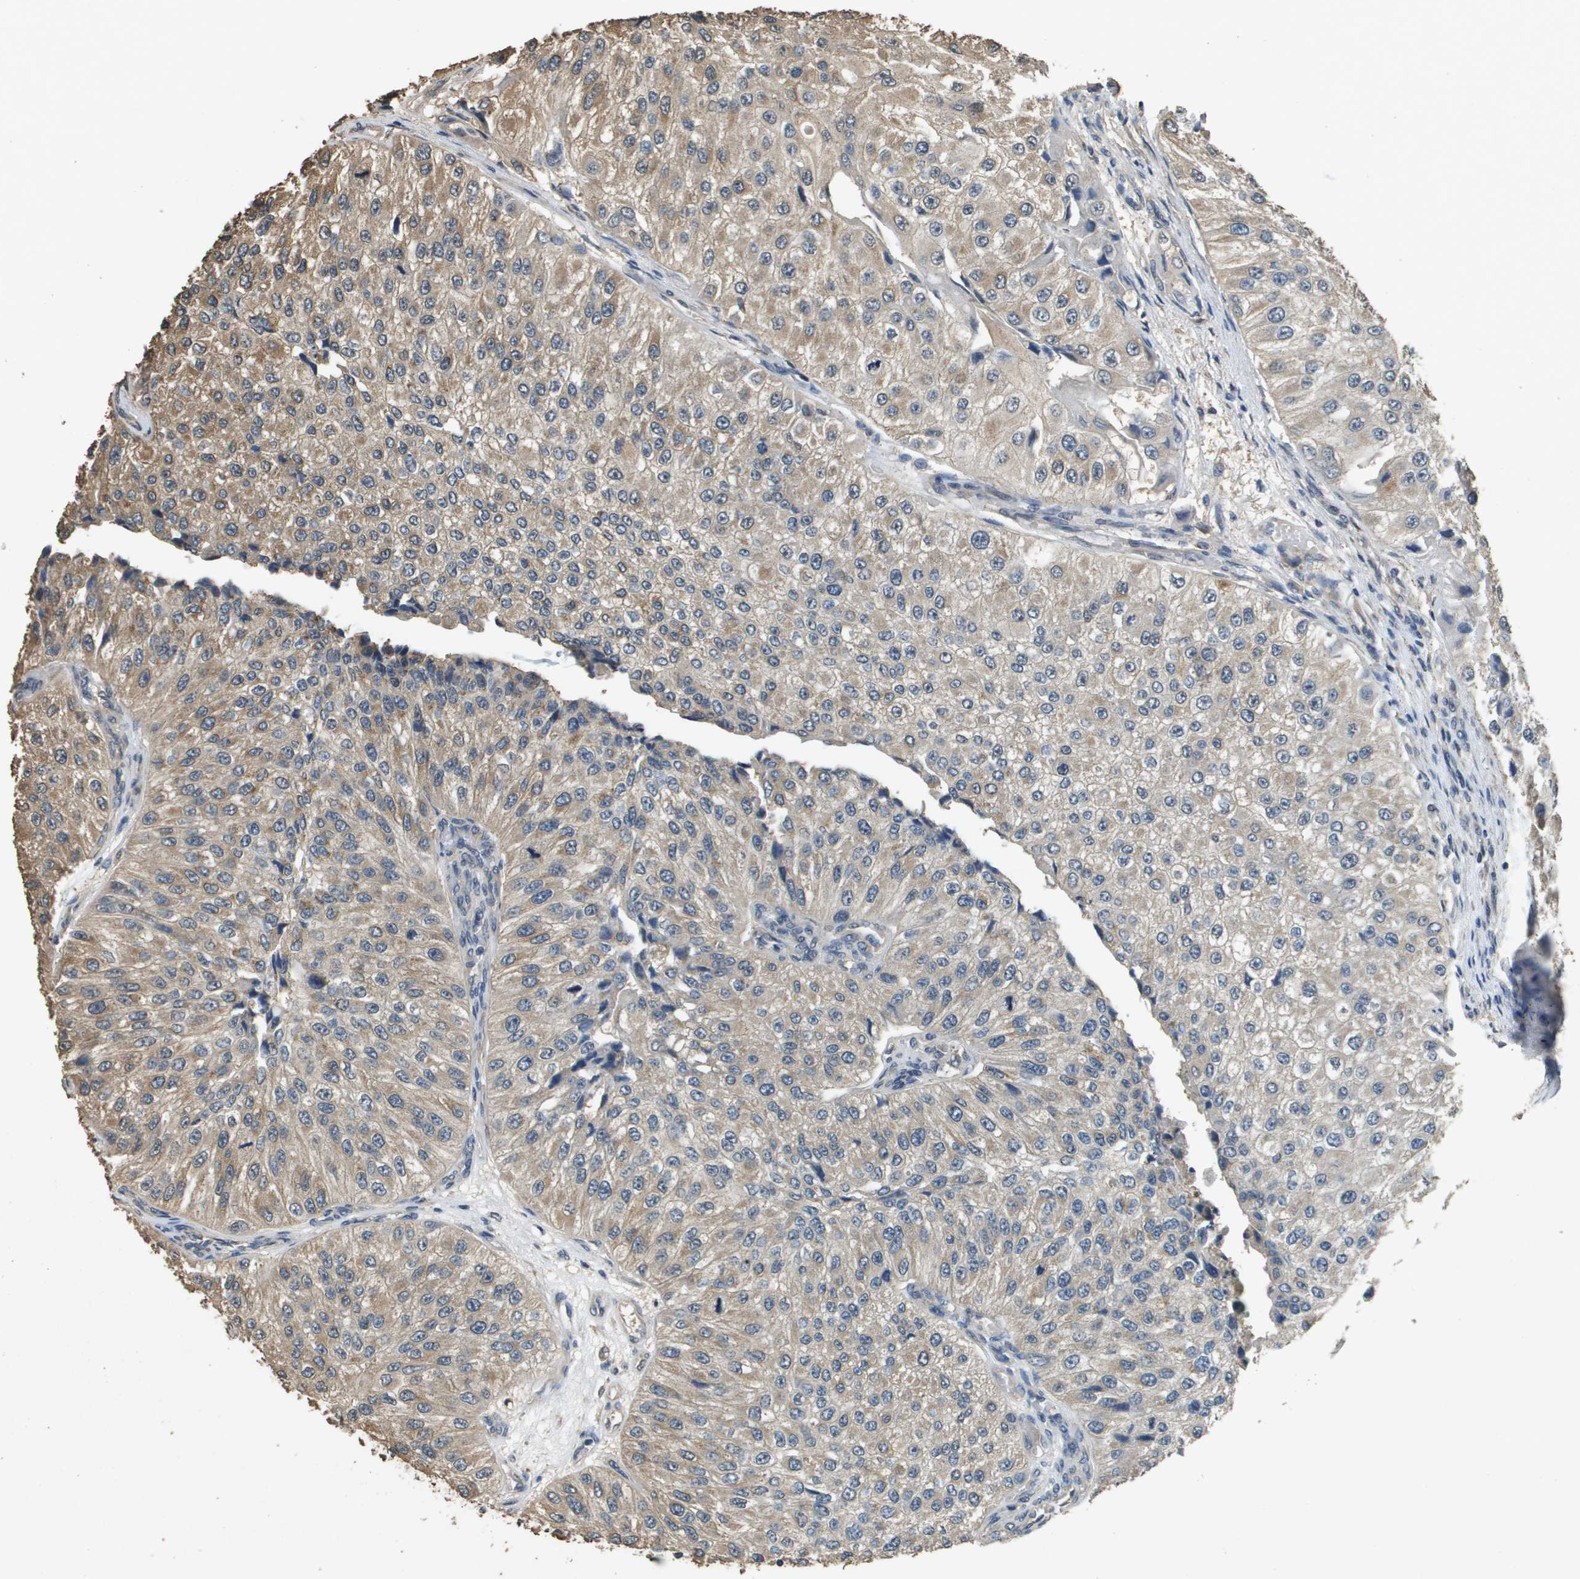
{"staining": {"intensity": "weak", "quantity": ">75%", "location": "cytoplasmic/membranous"}, "tissue": "urothelial cancer", "cell_type": "Tumor cells", "image_type": "cancer", "snomed": [{"axis": "morphology", "description": "Urothelial carcinoma, High grade"}, {"axis": "topography", "description": "Kidney"}, {"axis": "topography", "description": "Urinary bladder"}], "caption": "Human urothelial cancer stained with a protein marker demonstrates weak staining in tumor cells.", "gene": "RAB6B", "patient": {"sex": "male", "age": 77}}